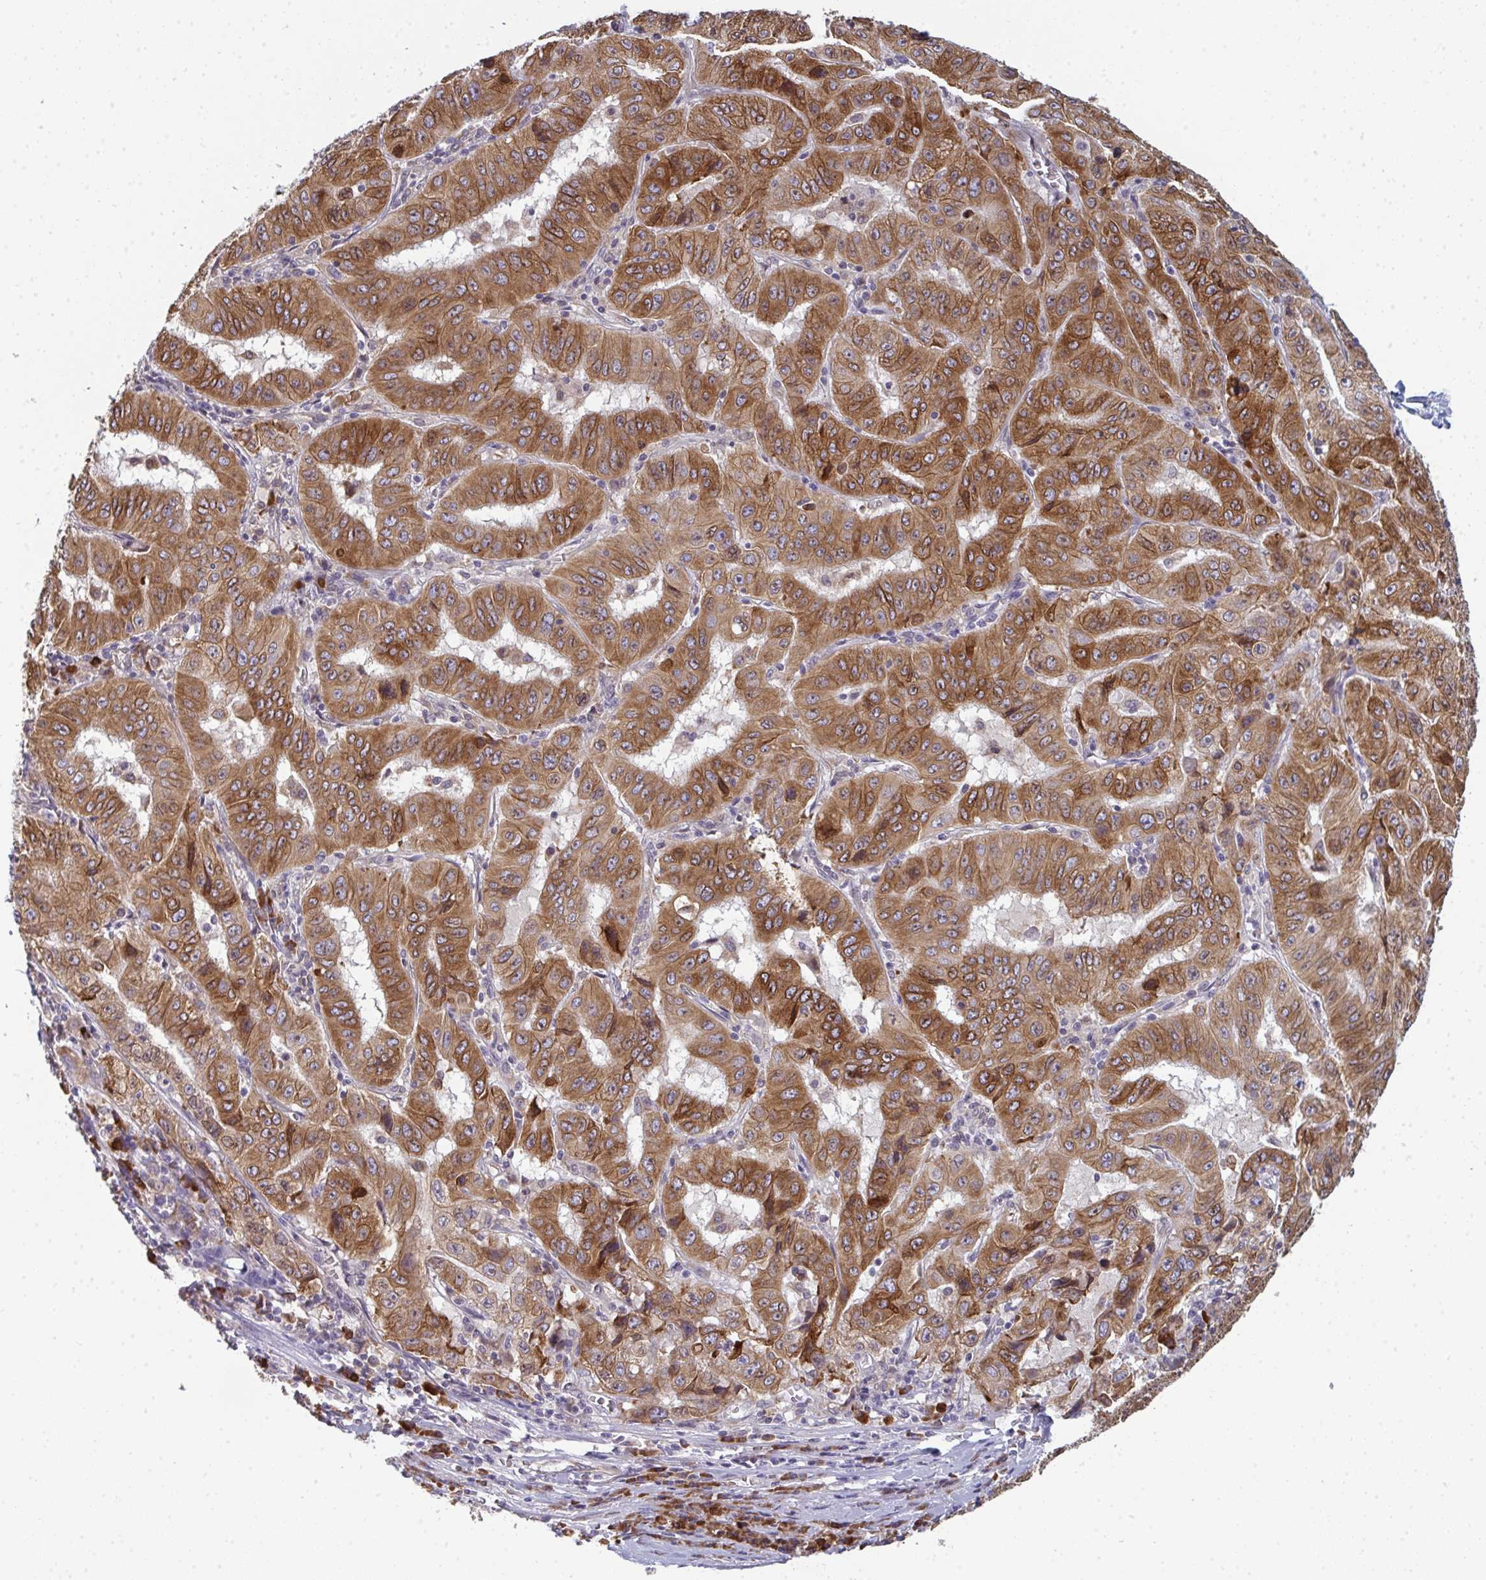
{"staining": {"intensity": "moderate", "quantity": ">75%", "location": "cytoplasmic/membranous"}, "tissue": "pancreatic cancer", "cell_type": "Tumor cells", "image_type": "cancer", "snomed": [{"axis": "morphology", "description": "Adenocarcinoma, NOS"}, {"axis": "topography", "description": "Pancreas"}], "caption": "A brown stain highlights moderate cytoplasmic/membranous expression of a protein in pancreatic adenocarcinoma tumor cells.", "gene": "LYSMD4", "patient": {"sex": "male", "age": 63}}